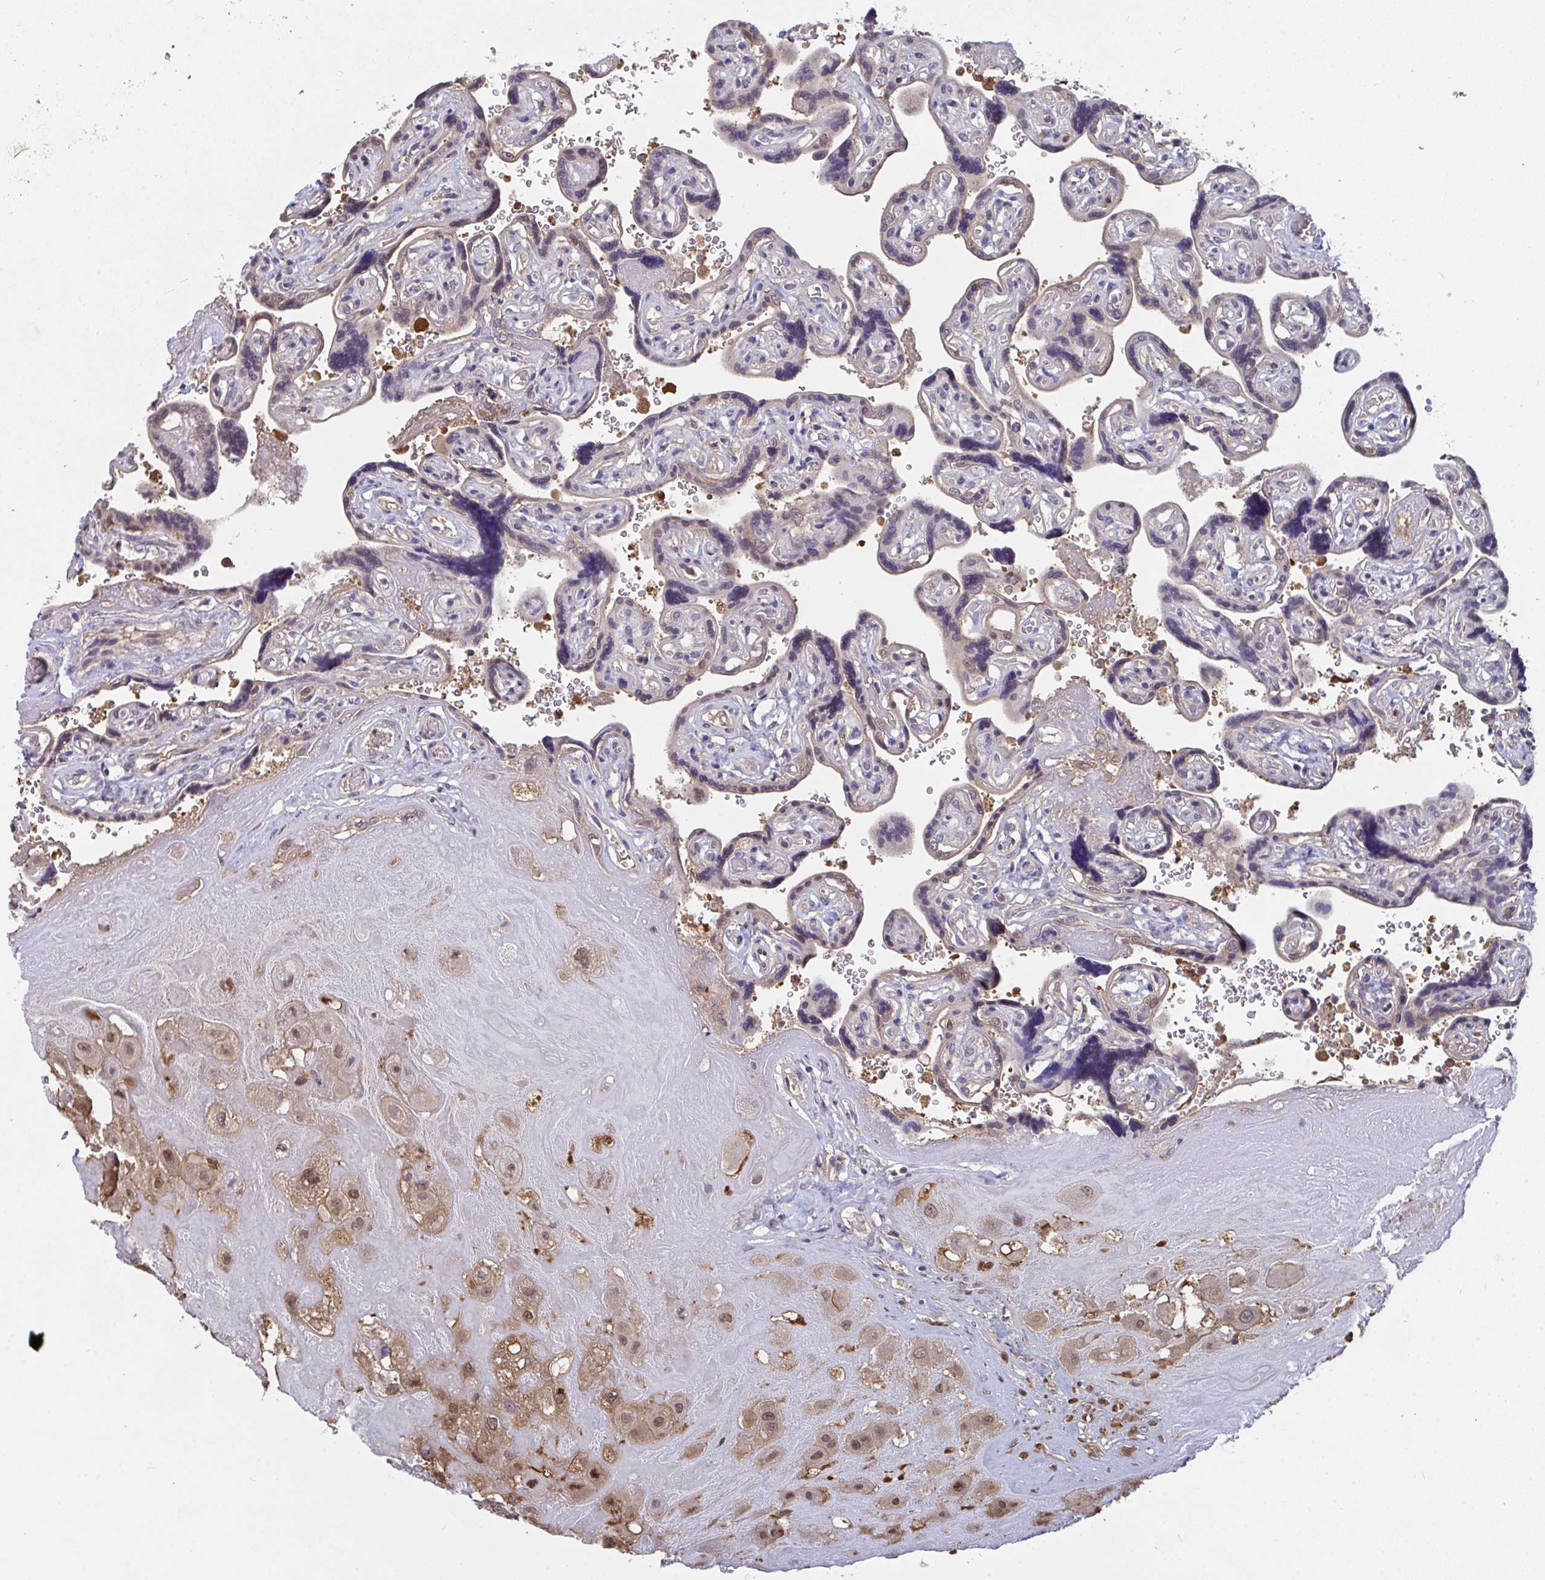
{"staining": {"intensity": "moderate", "quantity": ">75%", "location": "cytoplasmic/membranous,nuclear"}, "tissue": "placenta", "cell_type": "Decidual cells", "image_type": "normal", "snomed": [{"axis": "morphology", "description": "Normal tissue, NOS"}, {"axis": "topography", "description": "Placenta"}], "caption": "Brown immunohistochemical staining in benign placenta exhibits moderate cytoplasmic/membranous,nuclear expression in about >75% of decidual cells.", "gene": "TTC9C", "patient": {"sex": "female", "age": 32}}